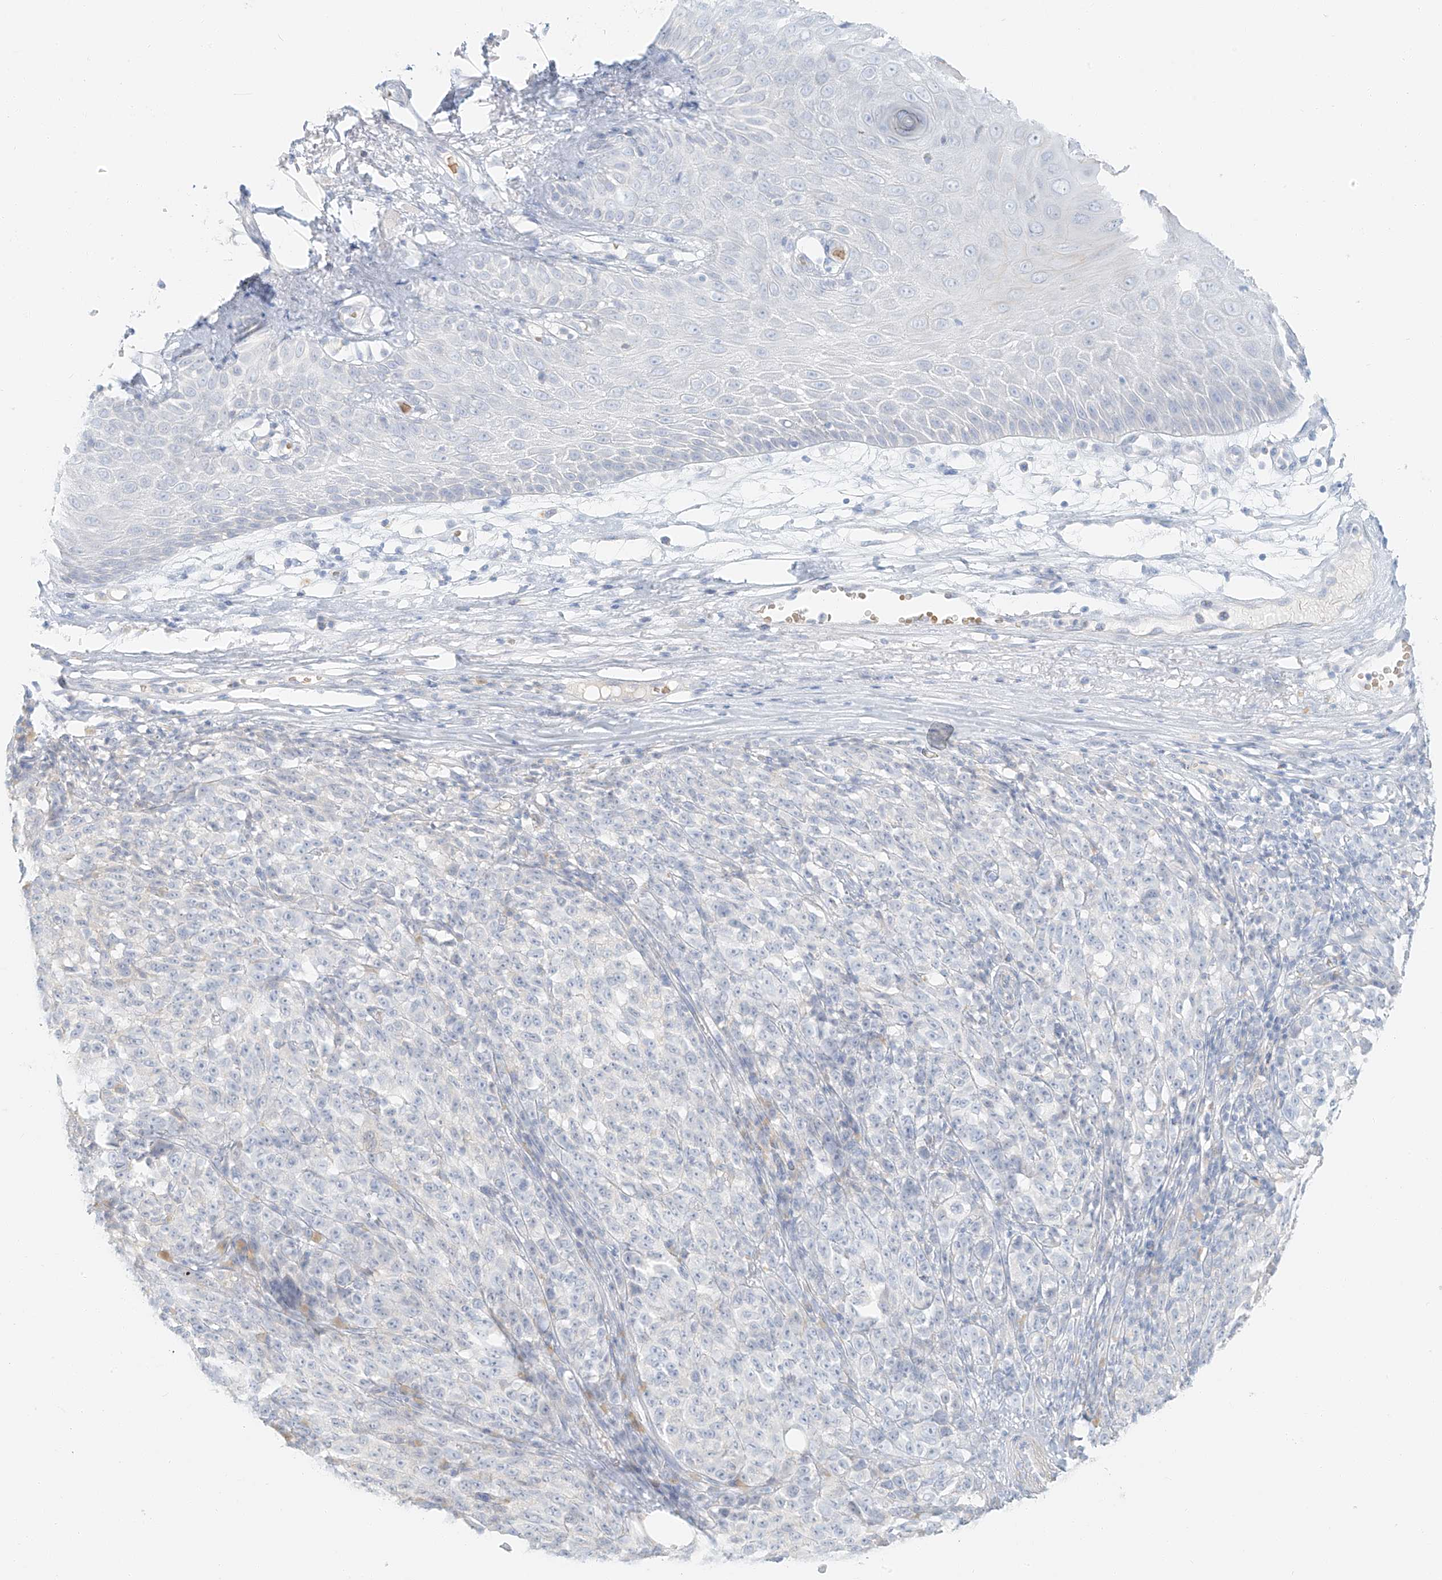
{"staining": {"intensity": "negative", "quantity": "none", "location": "none"}, "tissue": "melanoma", "cell_type": "Tumor cells", "image_type": "cancer", "snomed": [{"axis": "morphology", "description": "Malignant melanoma, NOS"}, {"axis": "topography", "description": "Skin"}], "caption": "A high-resolution histopathology image shows IHC staining of melanoma, which demonstrates no significant positivity in tumor cells.", "gene": "PGC", "patient": {"sex": "female", "age": 82}}